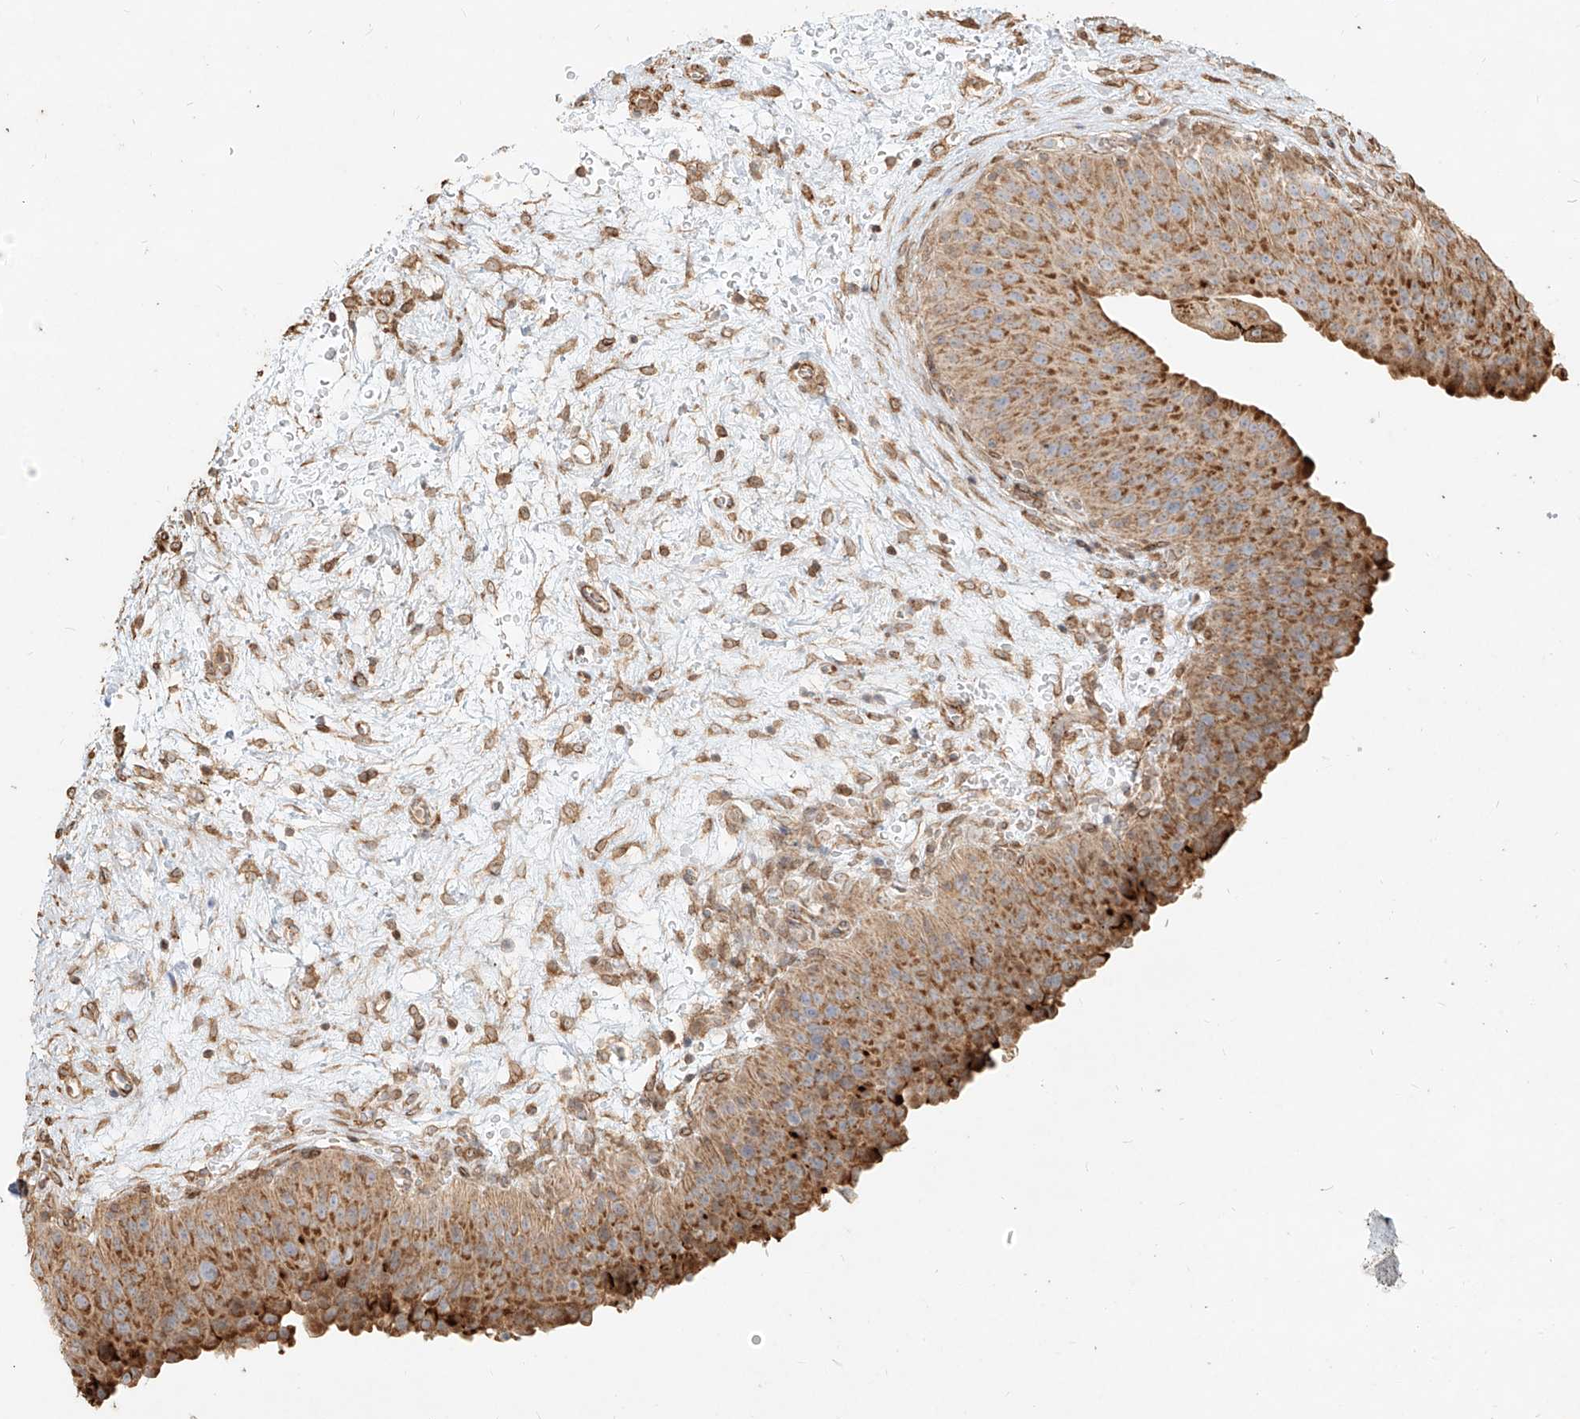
{"staining": {"intensity": "moderate", "quantity": ">75%", "location": "cytoplasmic/membranous"}, "tissue": "urinary bladder", "cell_type": "Urothelial cells", "image_type": "normal", "snomed": [{"axis": "morphology", "description": "Normal tissue, NOS"}, {"axis": "morphology", "description": "Dysplasia, NOS"}, {"axis": "topography", "description": "Urinary bladder"}], "caption": "The micrograph exhibits immunohistochemical staining of normal urinary bladder. There is moderate cytoplasmic/membranous positivity is seen in approximately >75% of urothelial cells.", "gene": "MTX2", "patient": {"sex": "male", "age": 35}}